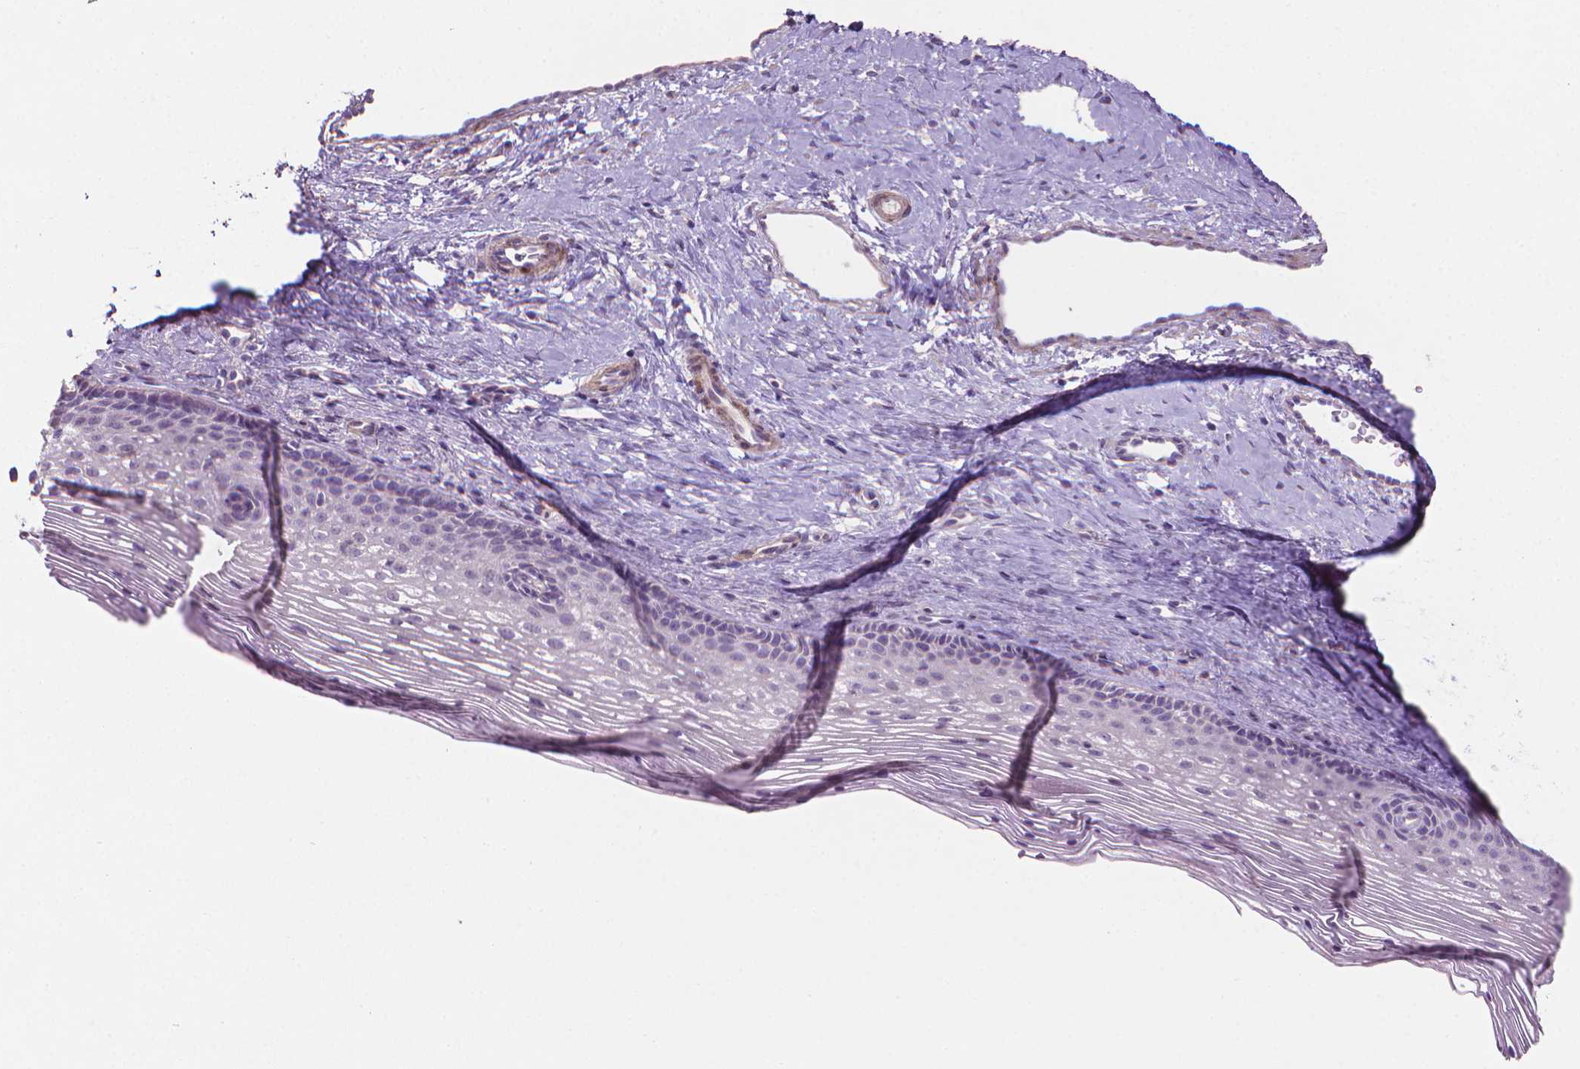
{"staining": {"intensity": "negative", "quantity": "none", "location": "none"}, "tissue": "cervix", "cell_type": "Glandular cells", "image_type": "normal", "snomed": [{"axis": "morphology", "description": "Normal tissue, NOS"}, {"axis": "topography", "description": "Cervix"}], "caption": "IHC image of benign cervix: human cervix stained with DAB (3,3'-diaminobenzidine) shows no significant protein staining in glandular cells. Brightfield microscopy of immunohistochemistry (IHC) stained with DAB (brown) and hematoxylin (blue), captured at high magnification.", "gene": "GSDMA", "patient": {"sex": "female", "age": 34}}